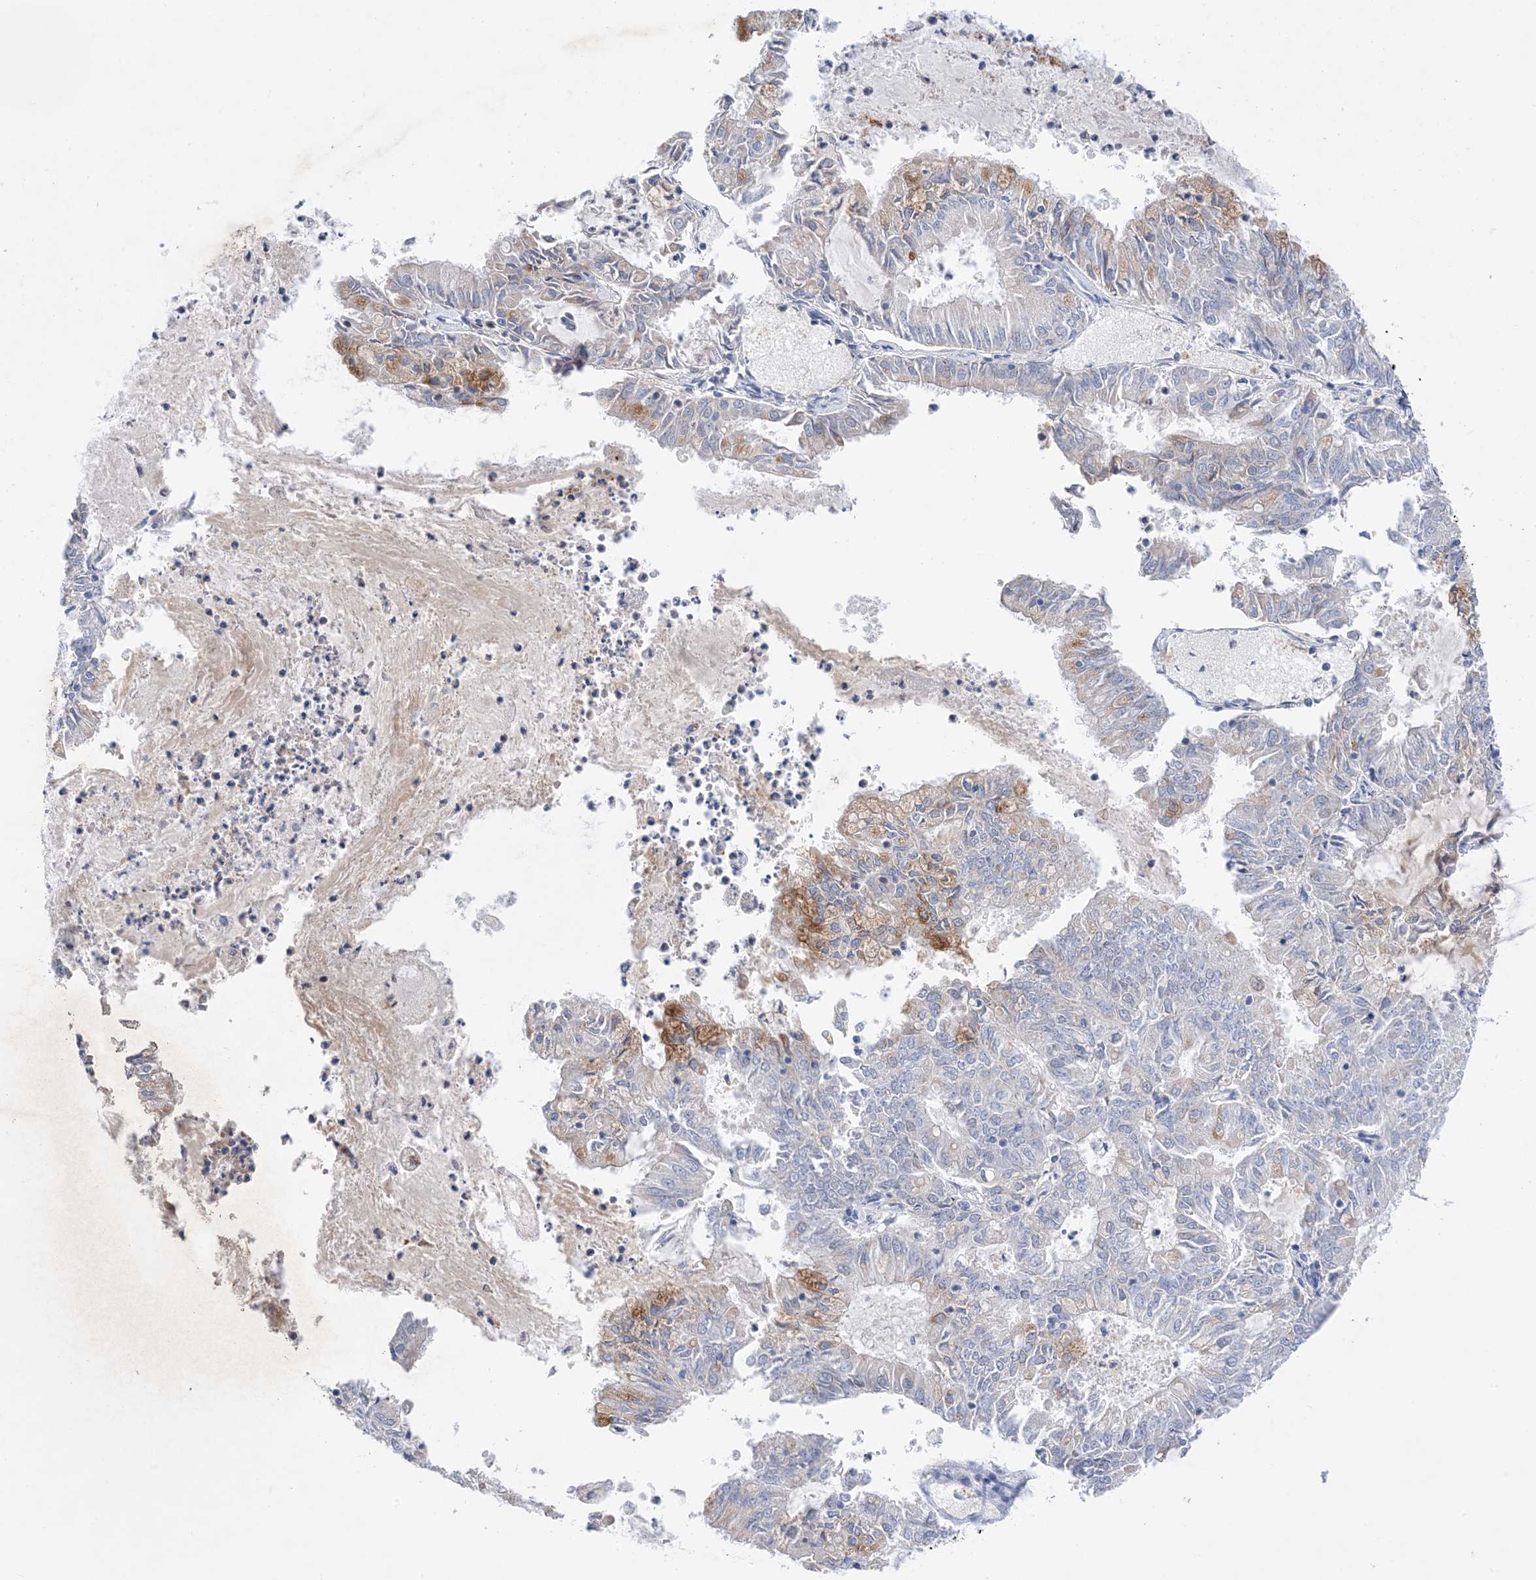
{"staining": {"intensity": "moderate", "quantity": "<25%", "location": "cytoplasmic/membranous"}, "tissue": "endometrial cancer", "cell_type": "Tumor cells", "image_type": "cancer", "snomed": [{"axis": "morphology", "description": "Adenocarcinoma, NOS"}, {"axis": "topography", "description": "Endometrium"}], "caption": "Immunohistochemistry micrograph of endometrial cancer stained for a protein (brown), which shows low levels of moderate cytoplasmic/membranous positivity in approximately <25% of tumor cells.", "gene": "PLK4", "patient": {"sex": "female", "age": 57}}